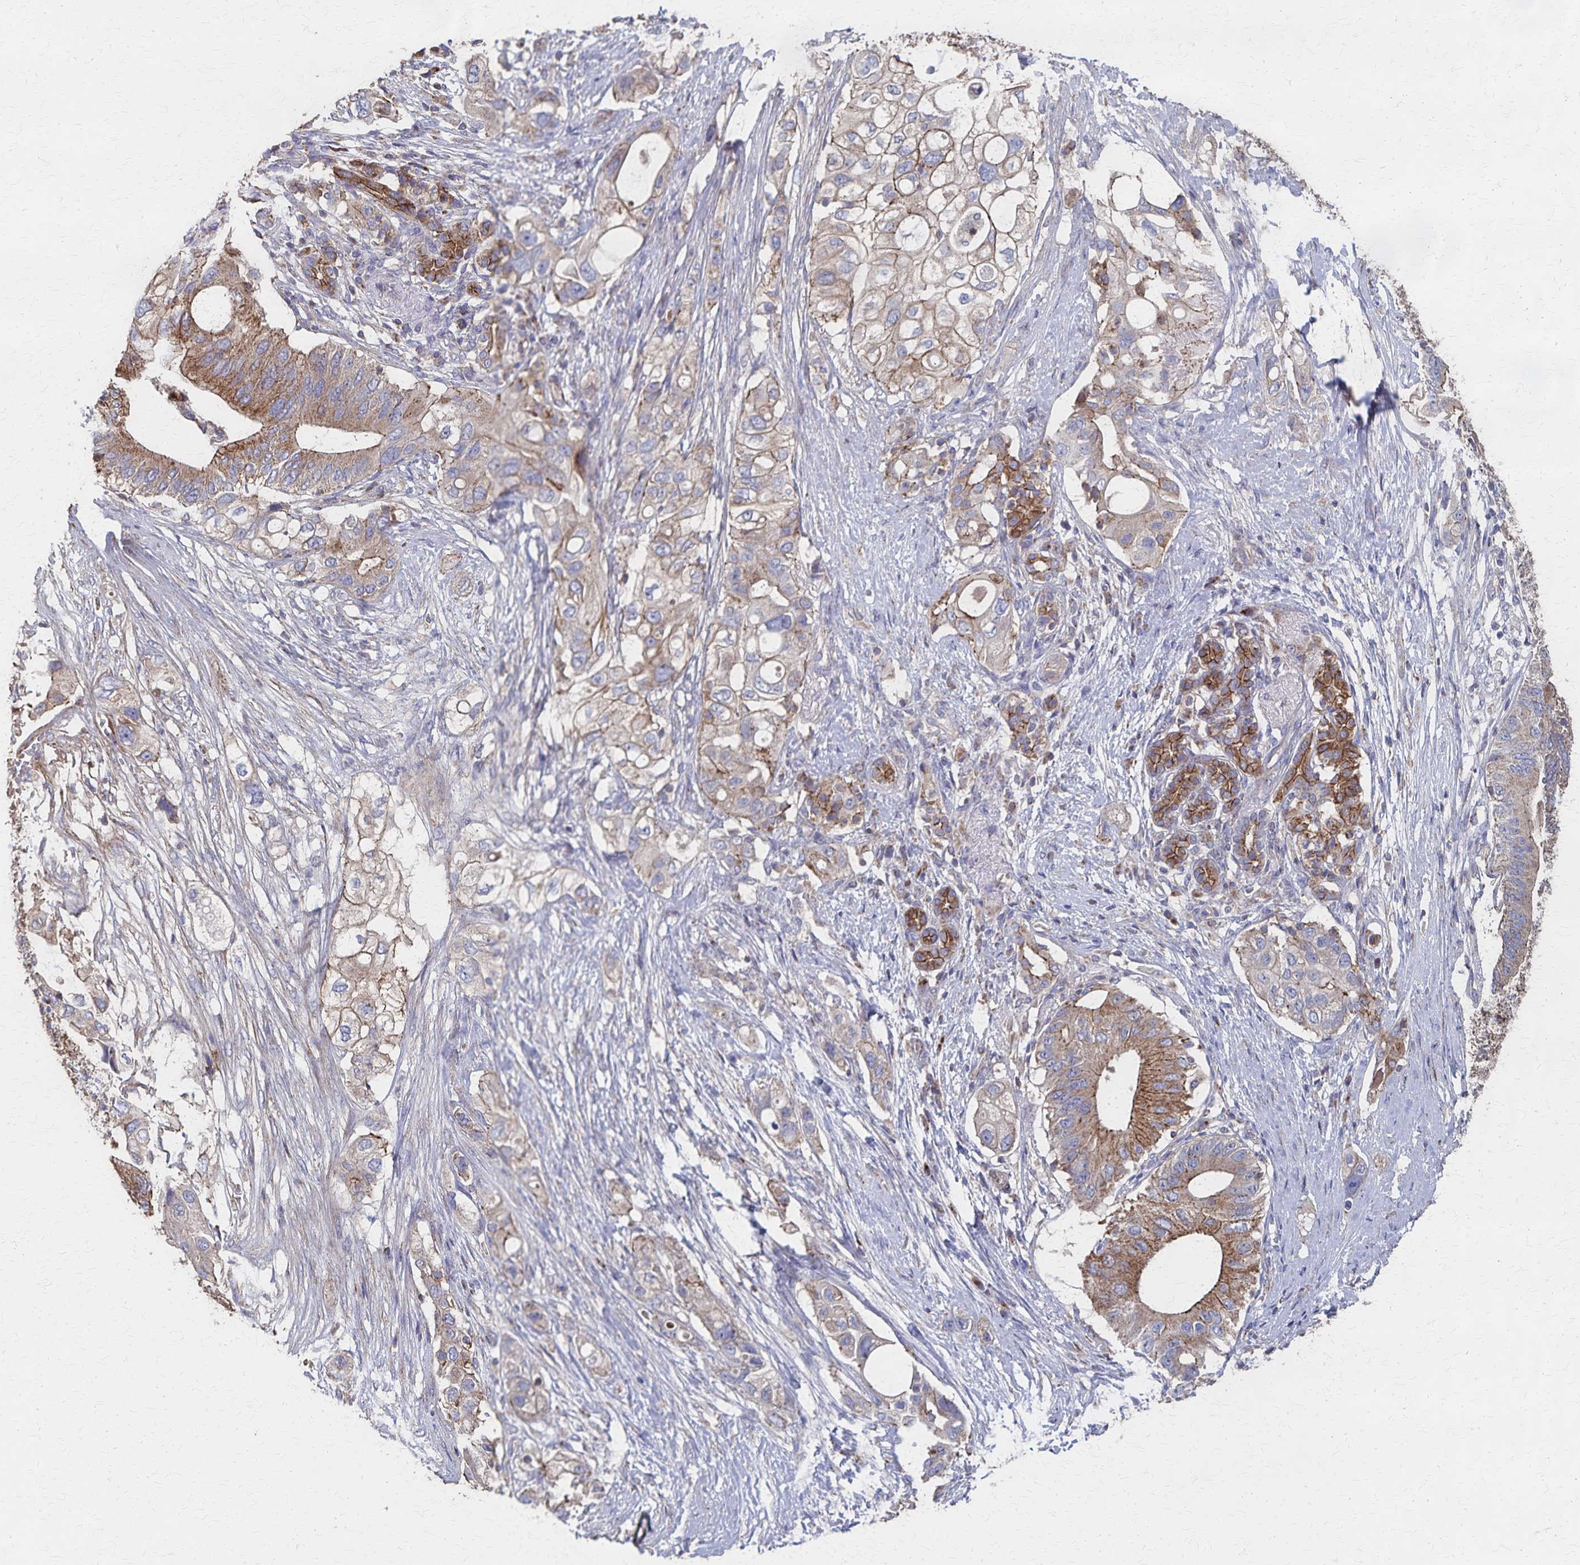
{"staining": {"intensity": "moderate", "quantity": "25%-75%", "location": "cytoplasmic/membranous"}, "tissue": "pancreatic cancer", "cell_type": "Tumor cells", "image_type": "cancer", "snomed": [{"axis": "morphology", "description": "Adenocarcinoma, NOS"}, {"axis": "topography", "description": "Pancreas"}], "caption": "Pancreatic cancer (adenocarcinoma) stained for a protein exhibits moderate cytoplasmic/membranous positivity in tumor cells.", "gene": "PGAP2", "patient": {"sex": "female", "age": 72}}